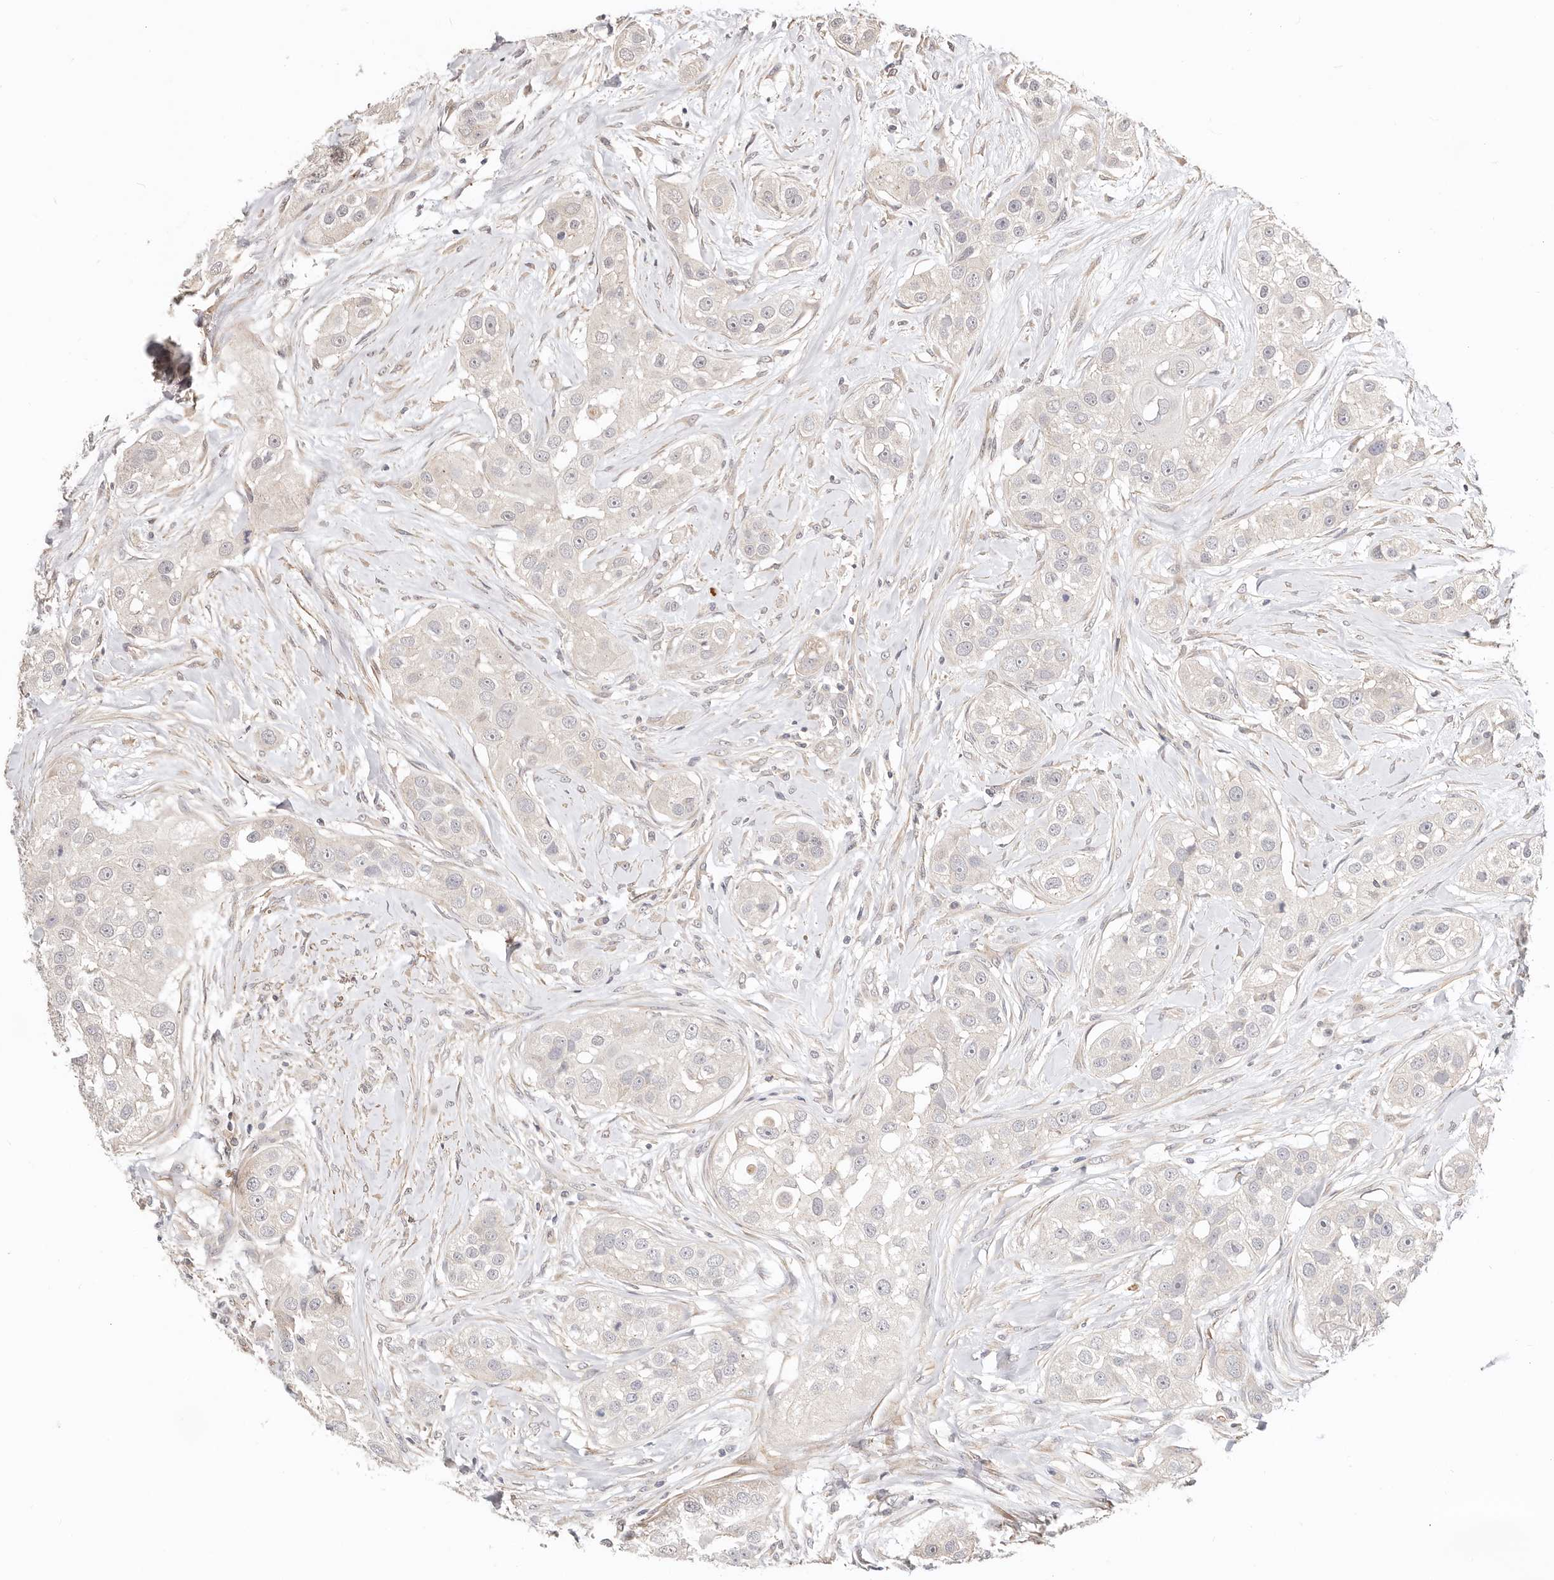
{"staining": {"intensity": "negative", "quantity": "none", "location": "none"}, "tissue": "head and neck cancer", "cell_type": "Tumor cells", "image_type": "cancer", "snomed": [{"axis": "morphology", "description": "Normal tissue, NOS"}, {"axis": "morphology", "description": "Squamous cell carcinoma, NOS"}, {"axis": "topography", "description": "Skeletal muscle"}, {"axis": "topography", "description": "Head-Neck"}], "caption": "Image shows no significant protein positivity in tumor cells of head and neck squamous cell carcinoma. (Immunohistochemistry, brightfield microscopy, high magnification).", "gene": "ZRANB1", "patient": {"sex": "male", "age": 51}}